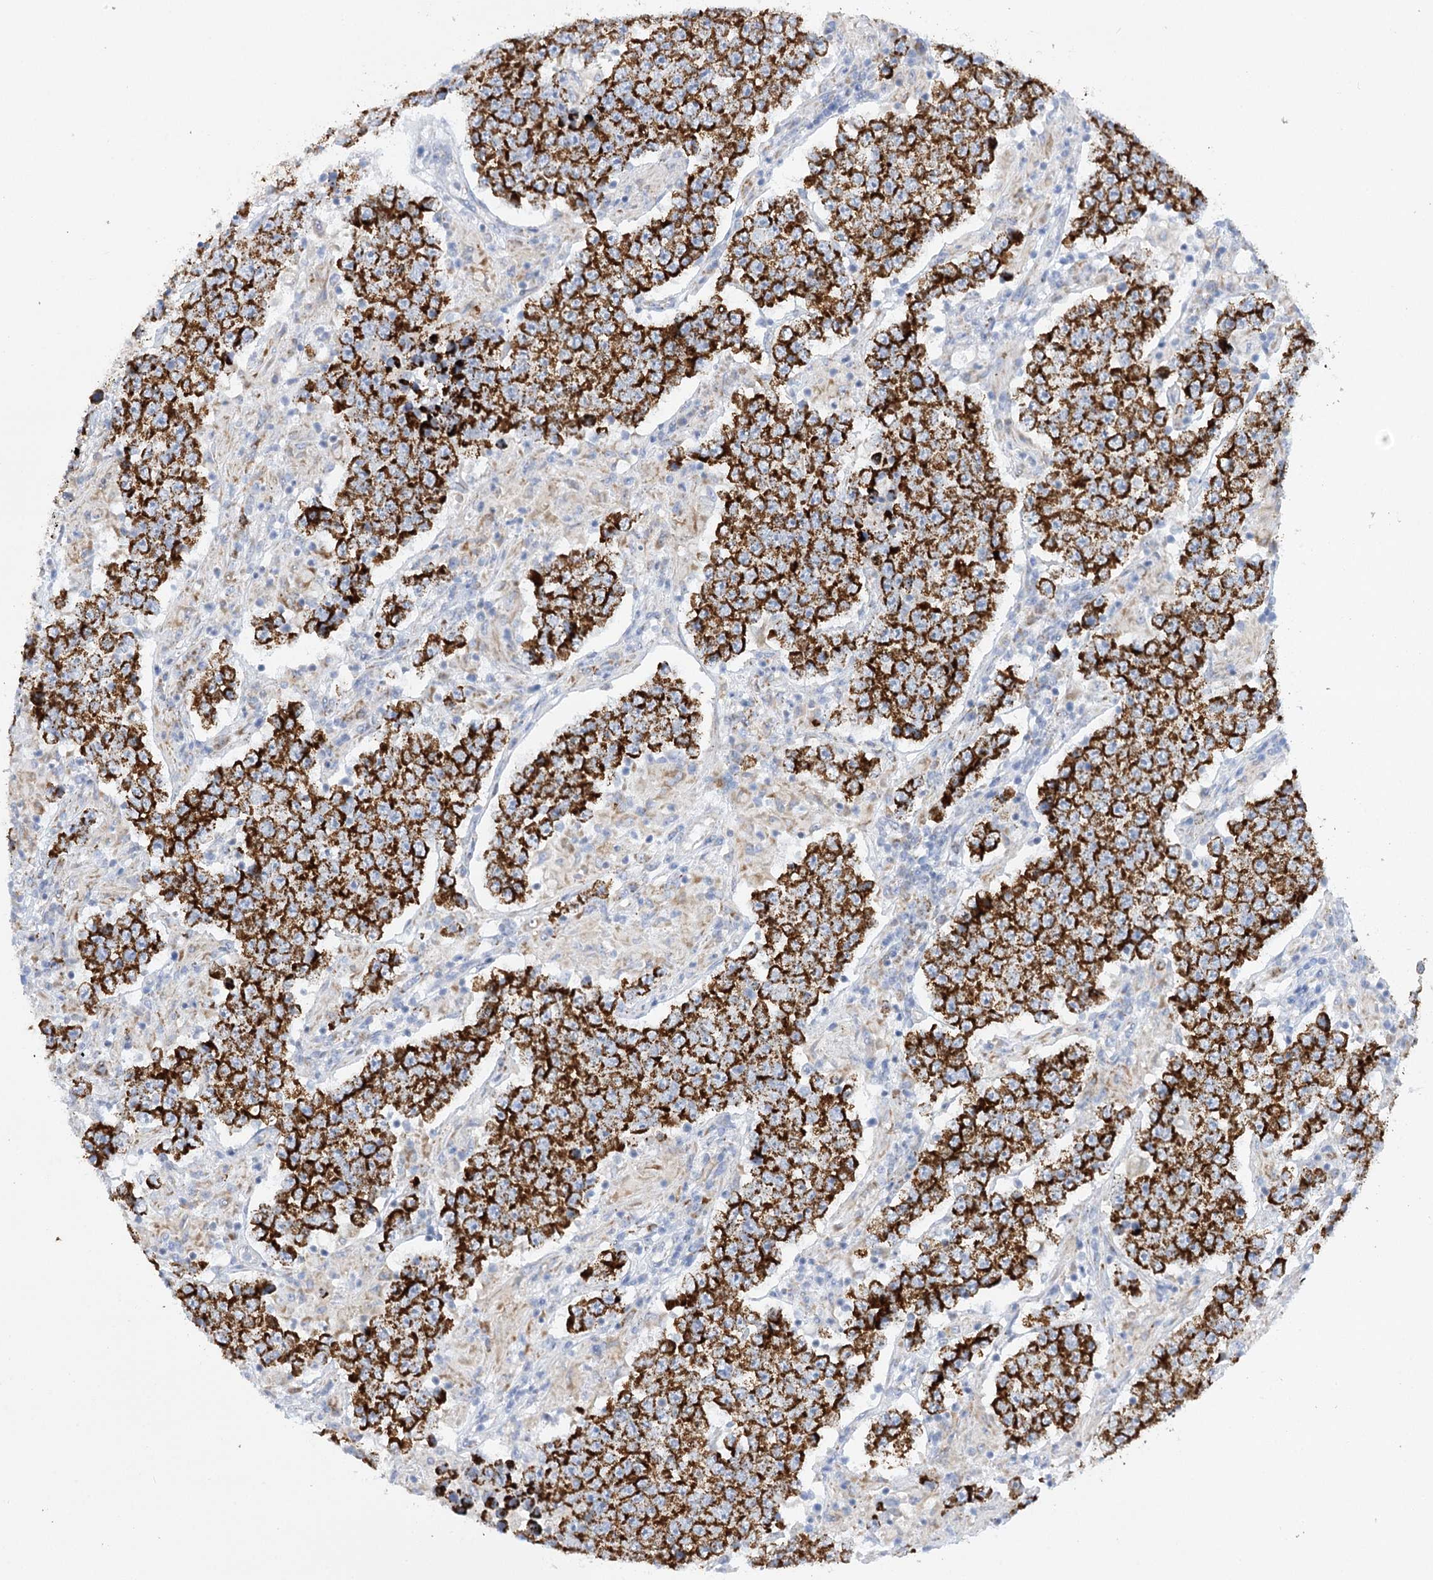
{"staining": {"intensity": "strong", "quantity": ">75%", "location": "cytoplasmic/membranous"}, "tissue": "testis cancer", "cell_type": "Tumor cells", "image_type": "cancer", "snomed": [{"axis": "morphology", "description": "Normal tissue, NOS"}, {"axis": "morphology", "description": "Urothelial carcinoma, High grade"}, {"axis": "morphology", "description": "Seminoma, NOS"}, {"axis": "morphology", "description": "Carcinoma, Embryonal, NOS"}, {"axis": "topography", "description": "Urinary bladder"}, {"axis": "topography", "description": "Testis"}], "caption": "Tumor cells exhibit strong cytoplasmic/membranous expression in approximately >75% of cells in embryonal carcinoma (testis). Using DAB (3,3'-diaminobenzidine) (brown) and hematoxylin (blue) stains, captured at high magnification using brightfield microscopy.", "gene": "DHTKD1", "patient": {"sex": "male", "age": 41}}